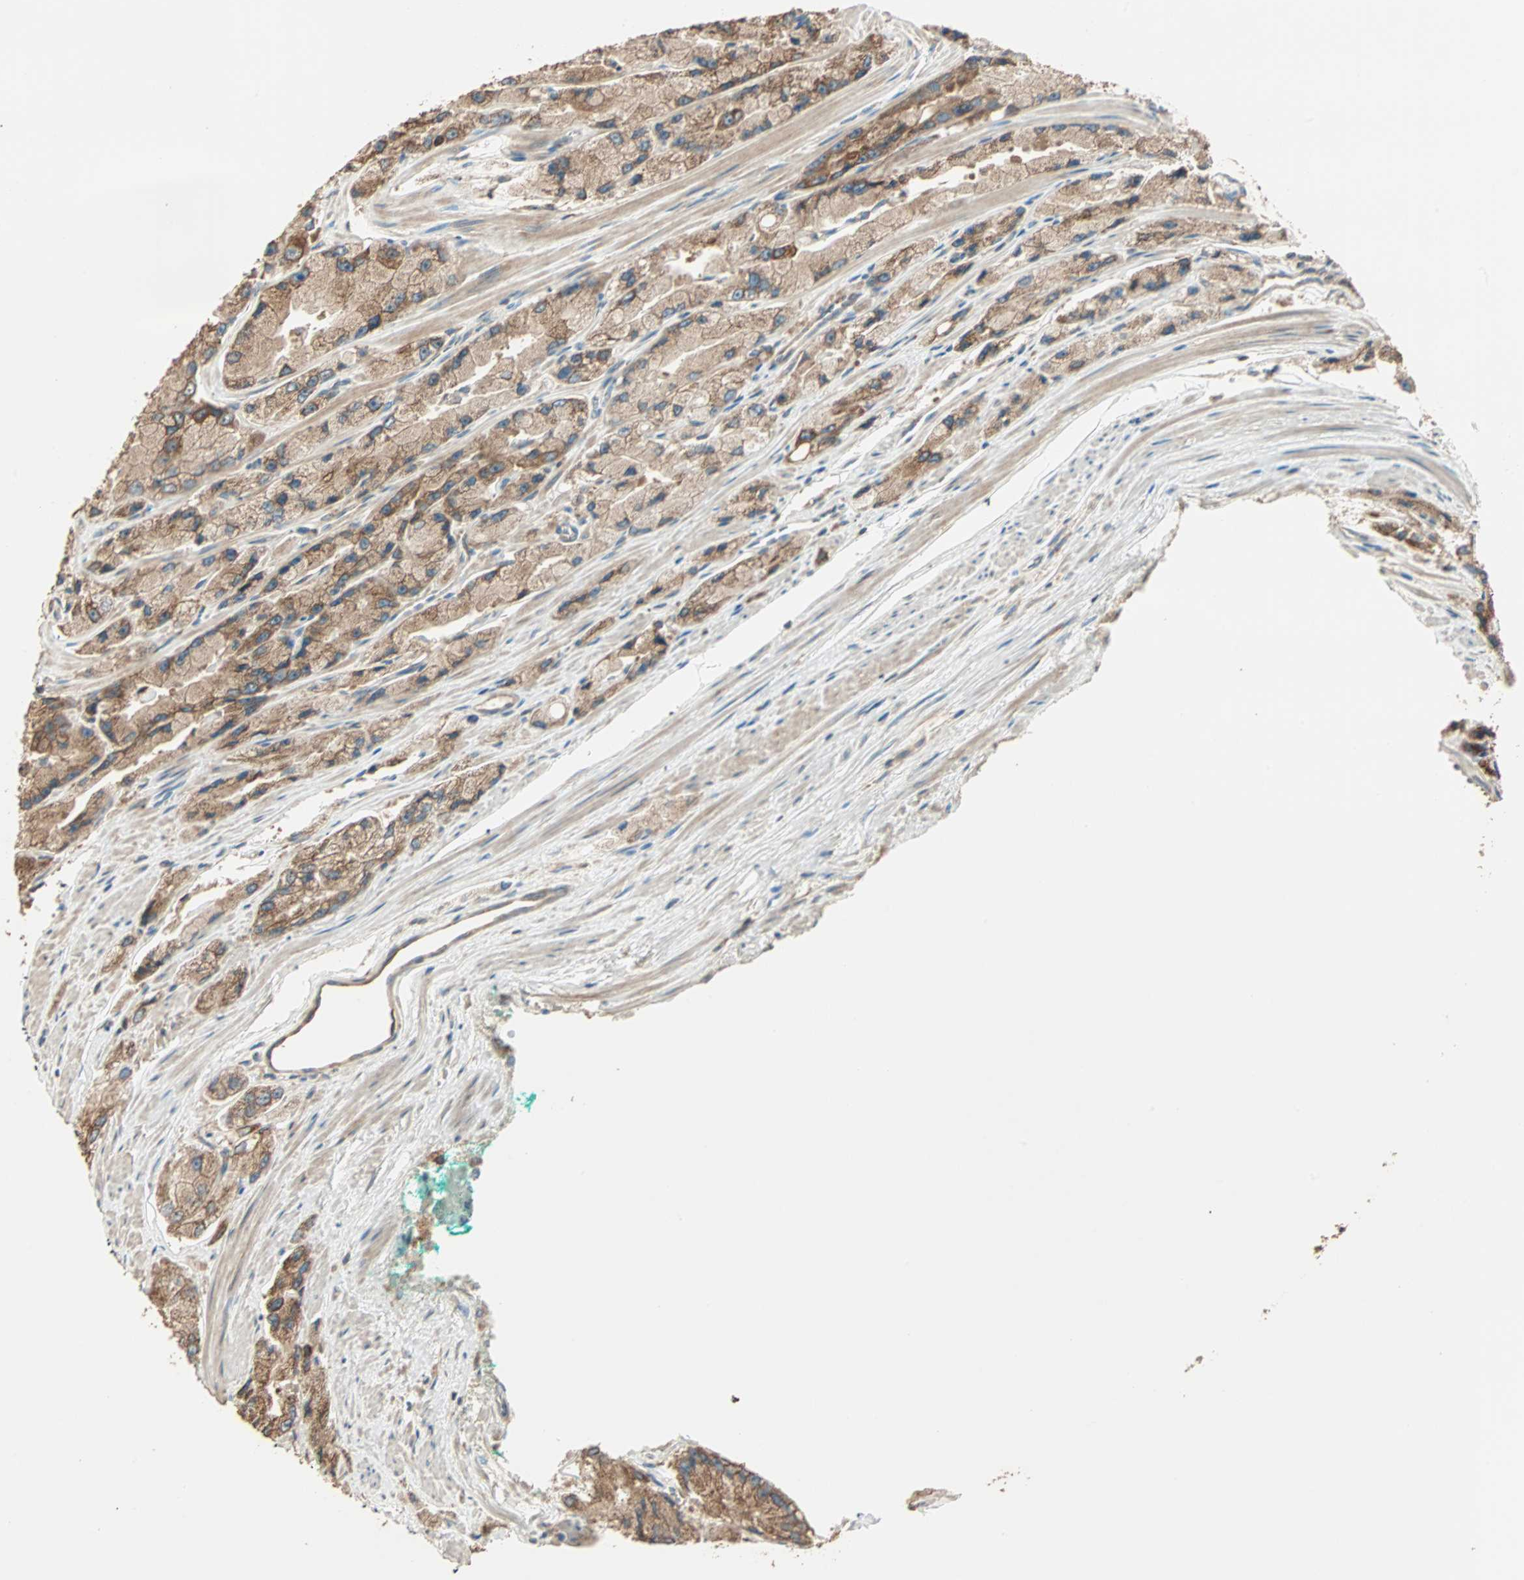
{"staining": {"intensity": "moderate", "quantity": ">75%", "location": "cytoplasmic/membranous"}, "tissue": "prostate cancer", "cell_type": "Tumor cells", "image_type": "cancer", "snomed": [{"axis": "morphology", "description": "Adenocarcinoma, High grade"}, {"axis": "topography", "description": "Prostate"}], "caption": "Immunohistochemistry of adenocarcinoma (high-grade) (prostate) displays medium levels of moderate cytoplasmic/membranous expression in approximately >75% of tumor cells. Nuclei are stained in blue.", "gene": "EIF4G2", "patient": {"sex": "male", "age": 58}}